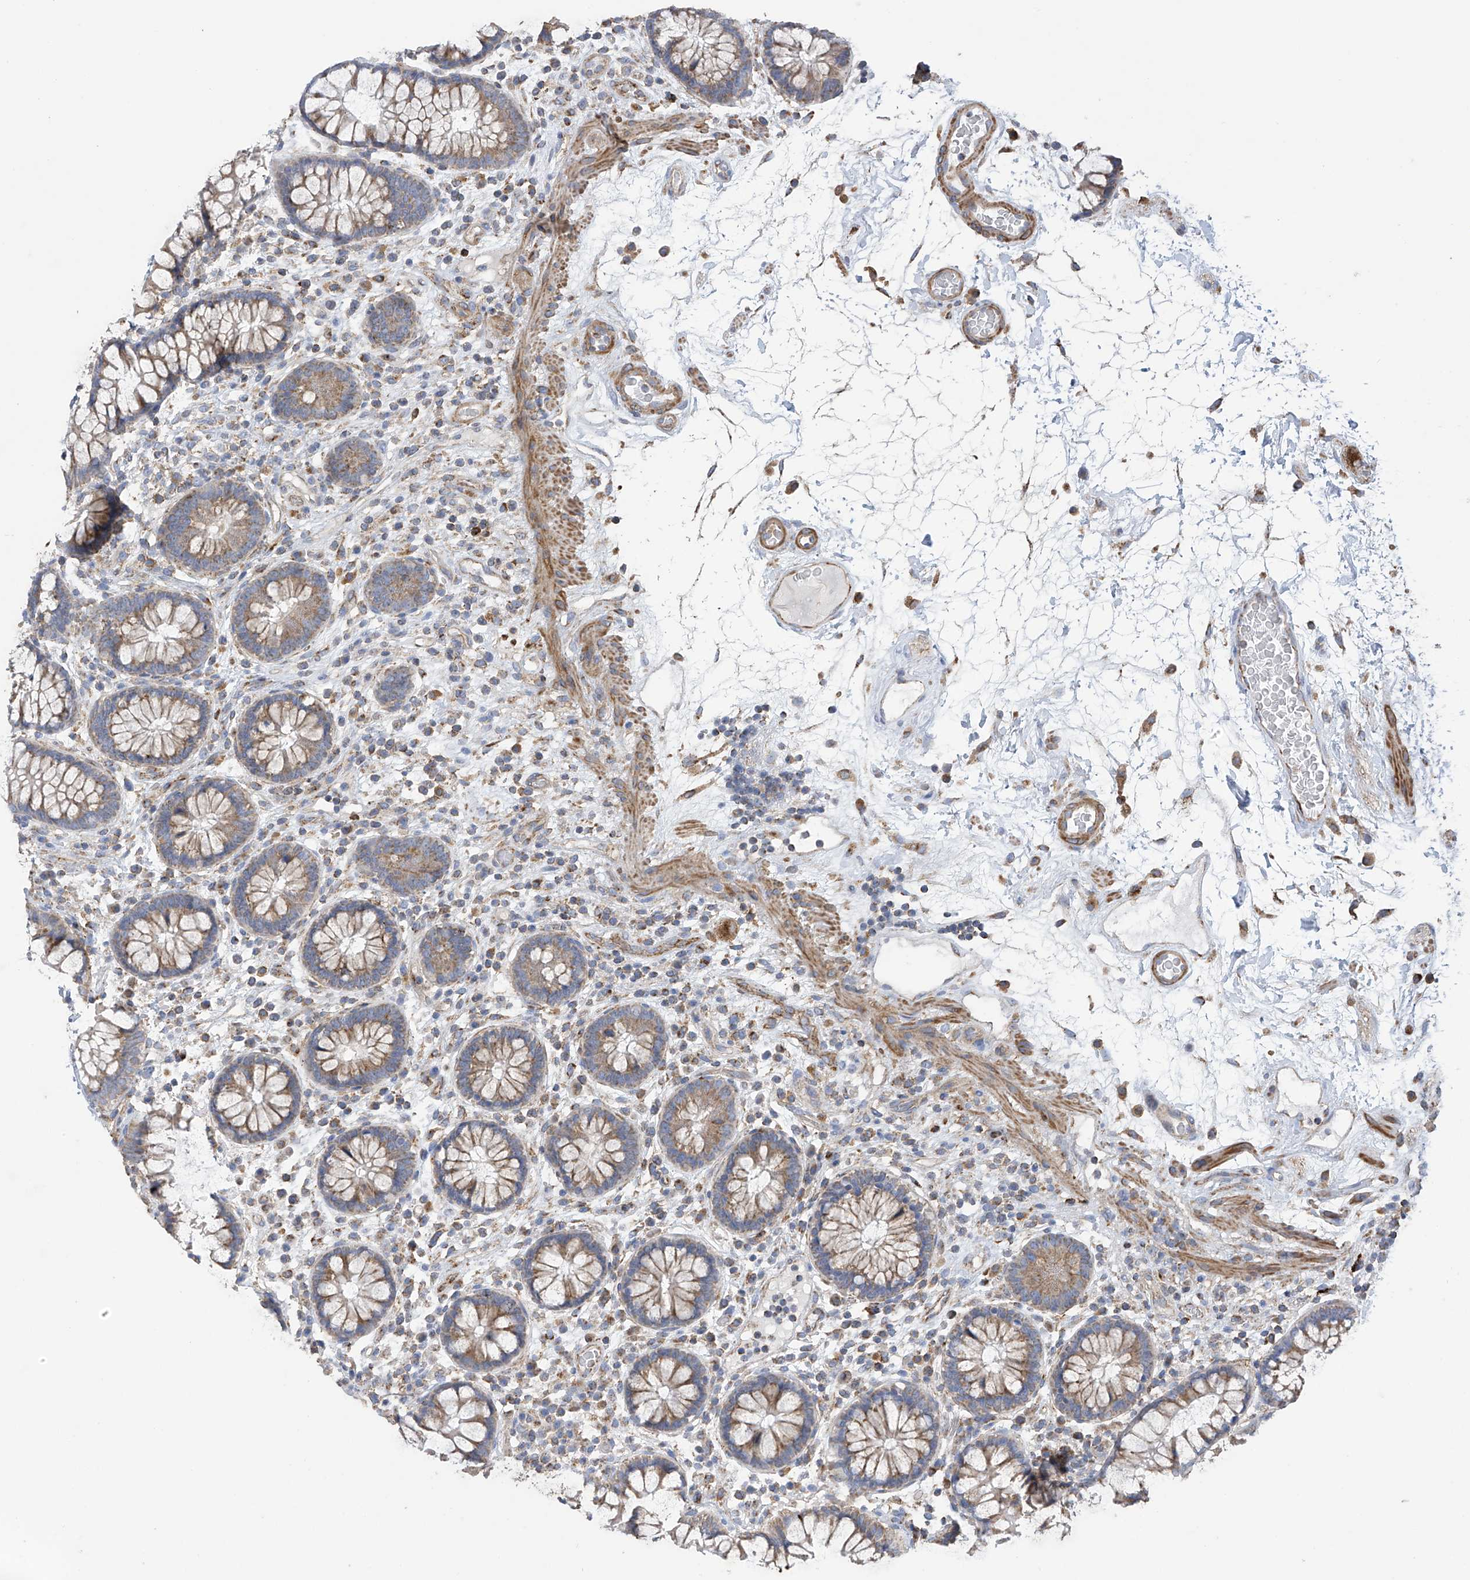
{"staining": {"intensity": "moderate", "quantity": ">75%", "location": "cytoplasmic/membranous"}, "tissue": "colon", "cell_type": "Endothelial cells", "image_type": "normal", "snomed": [{"axis": "morphology", "description": "Normal tissue, NOS"}, {"axis": "topography", "description": "Colon"}], "caption": "Immunohistochemistry micrograph of unremarkable colon: human colon stained using immunohistochemistry (IHC) reveals medium levels of moderate protein expression localized specifically in the cytoplasmic/membranous of endothelial cells, appearing as a cytoplasmic/membranous brown color.", "gene": "ITM2B", "patient": {"sex": "female", "age": 79}}